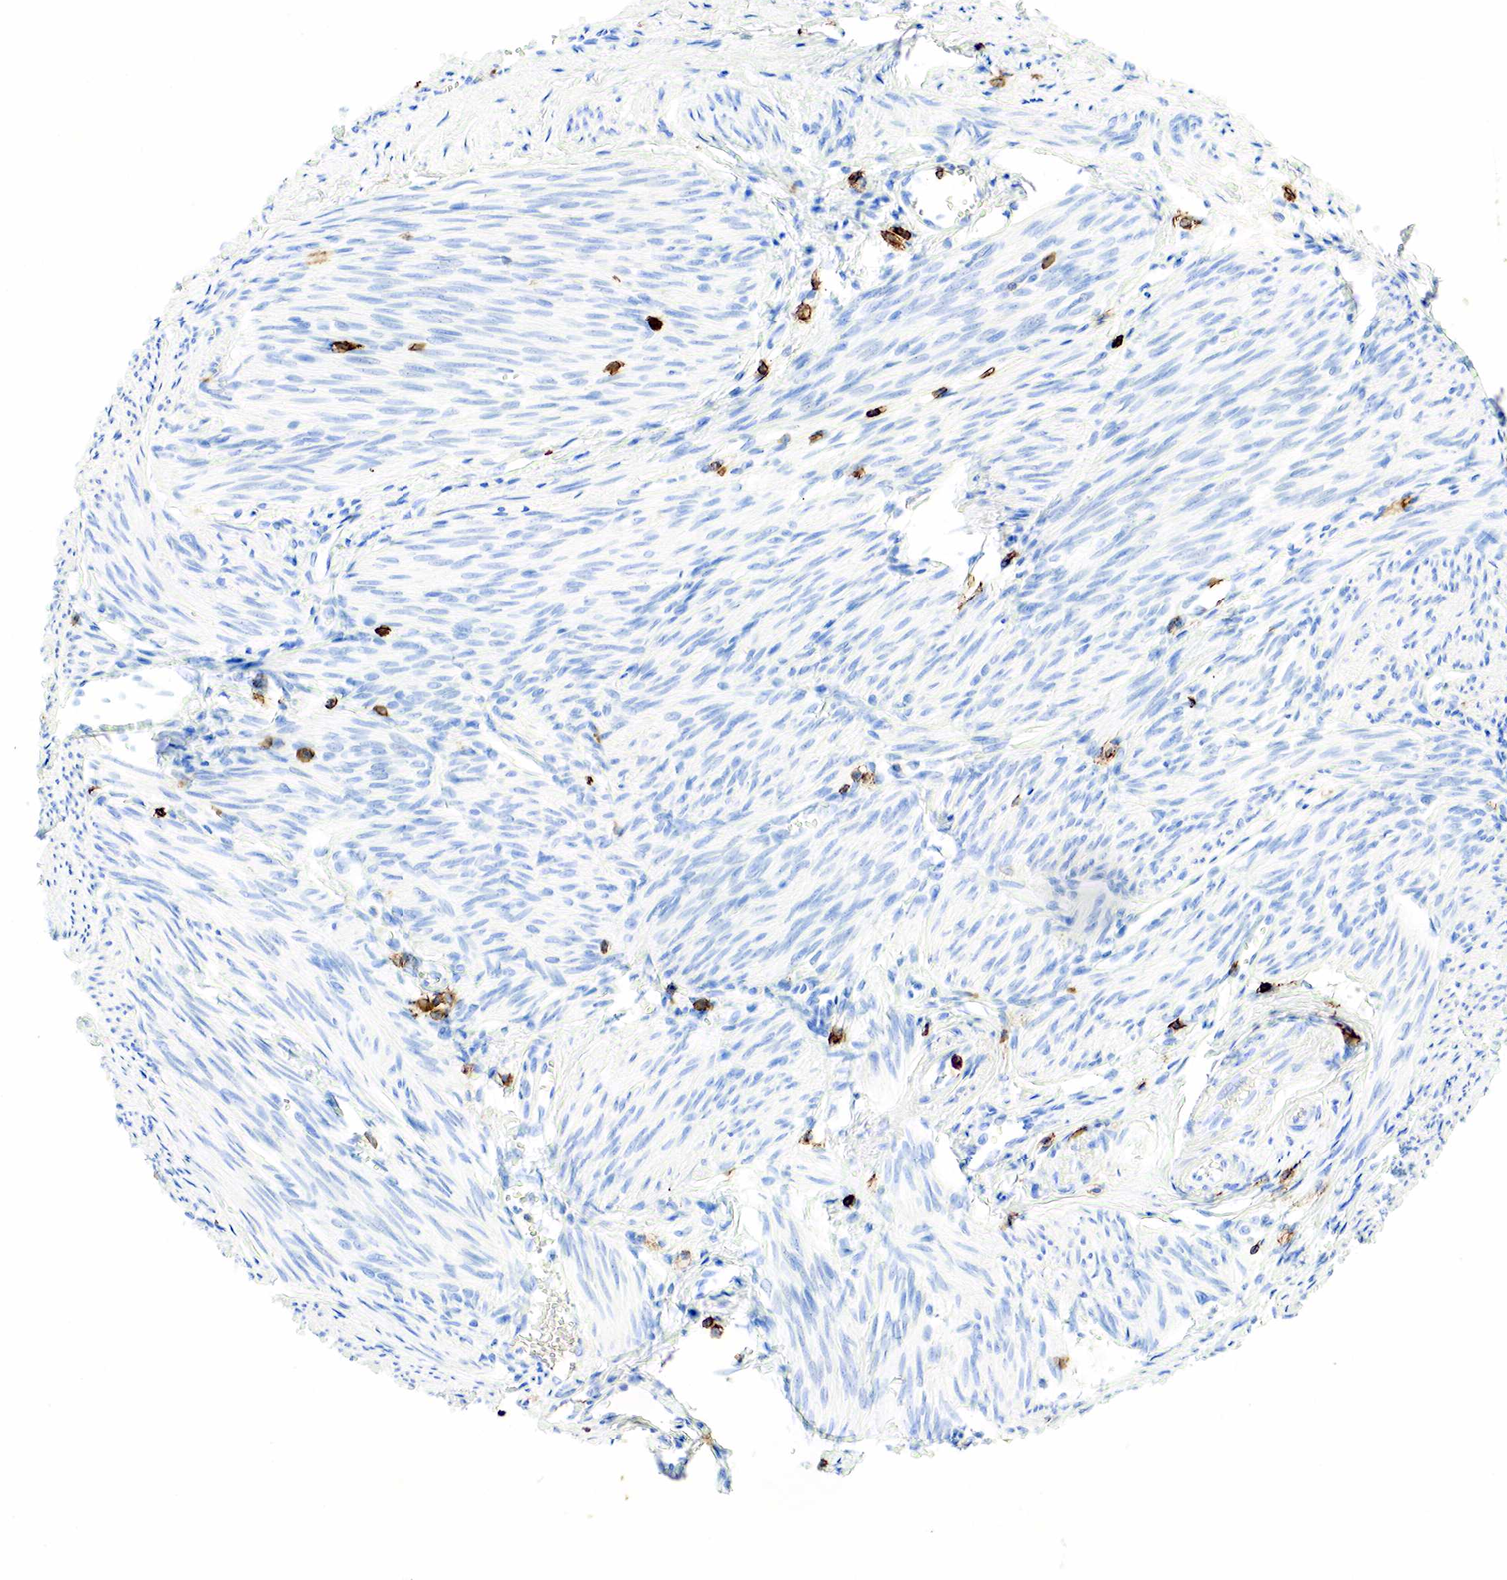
{"staining": {"intensity": "negative", "quantity": "none", "location": "none"}, "tissue": "endometrial cancer", "cell_type": "Tumor cells", "image_type": "cancer", "snomed": [{"axis": "morphology", "description": "Adenocarcinoma, NOS"}, {"axis": "topography", "description": "Endometrium"}], "caption": "IHC of endometrial adenocarcinoma reveals no positivity in tumor cells.", "gene": "PTPRC", "patient": {"sex": "female", "age": 76}}